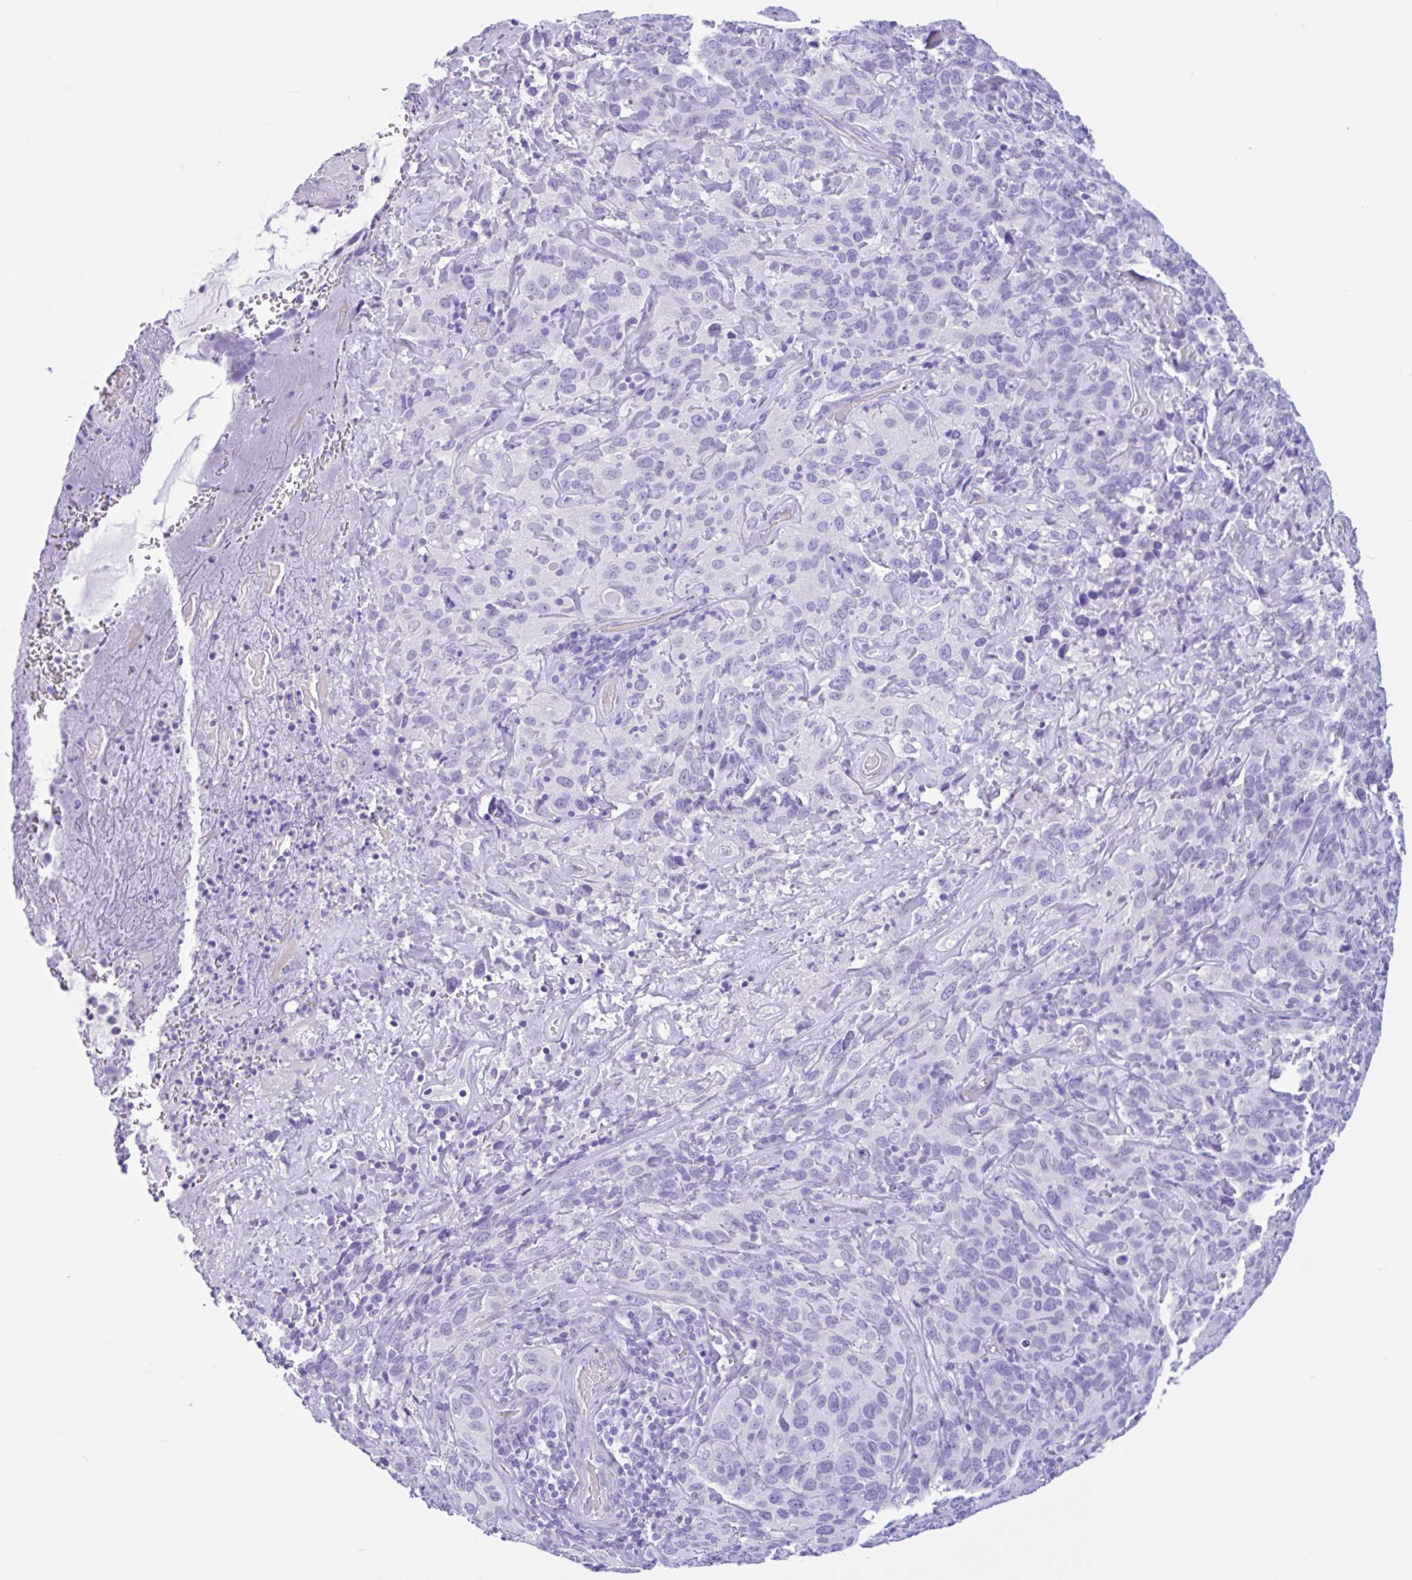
{"staining": {"intensity": "negative", "quantity": "none", "location": "none"}, "tissue": "cervical cancer", "cell_type": "Tumor cells", "image_type": "cancer", "snomed": [{"axis": "morphology", "description": "Squamous cell carcinoma, NOS"}, {"axis": "topography", "description": "Cervix"}], "caption": "Immunohistochemistry (IHC) of cervical cancer reveals no staining in tumor cells.", "gene": "IAPP", "patient": {"sex": "female", "age": 51}}